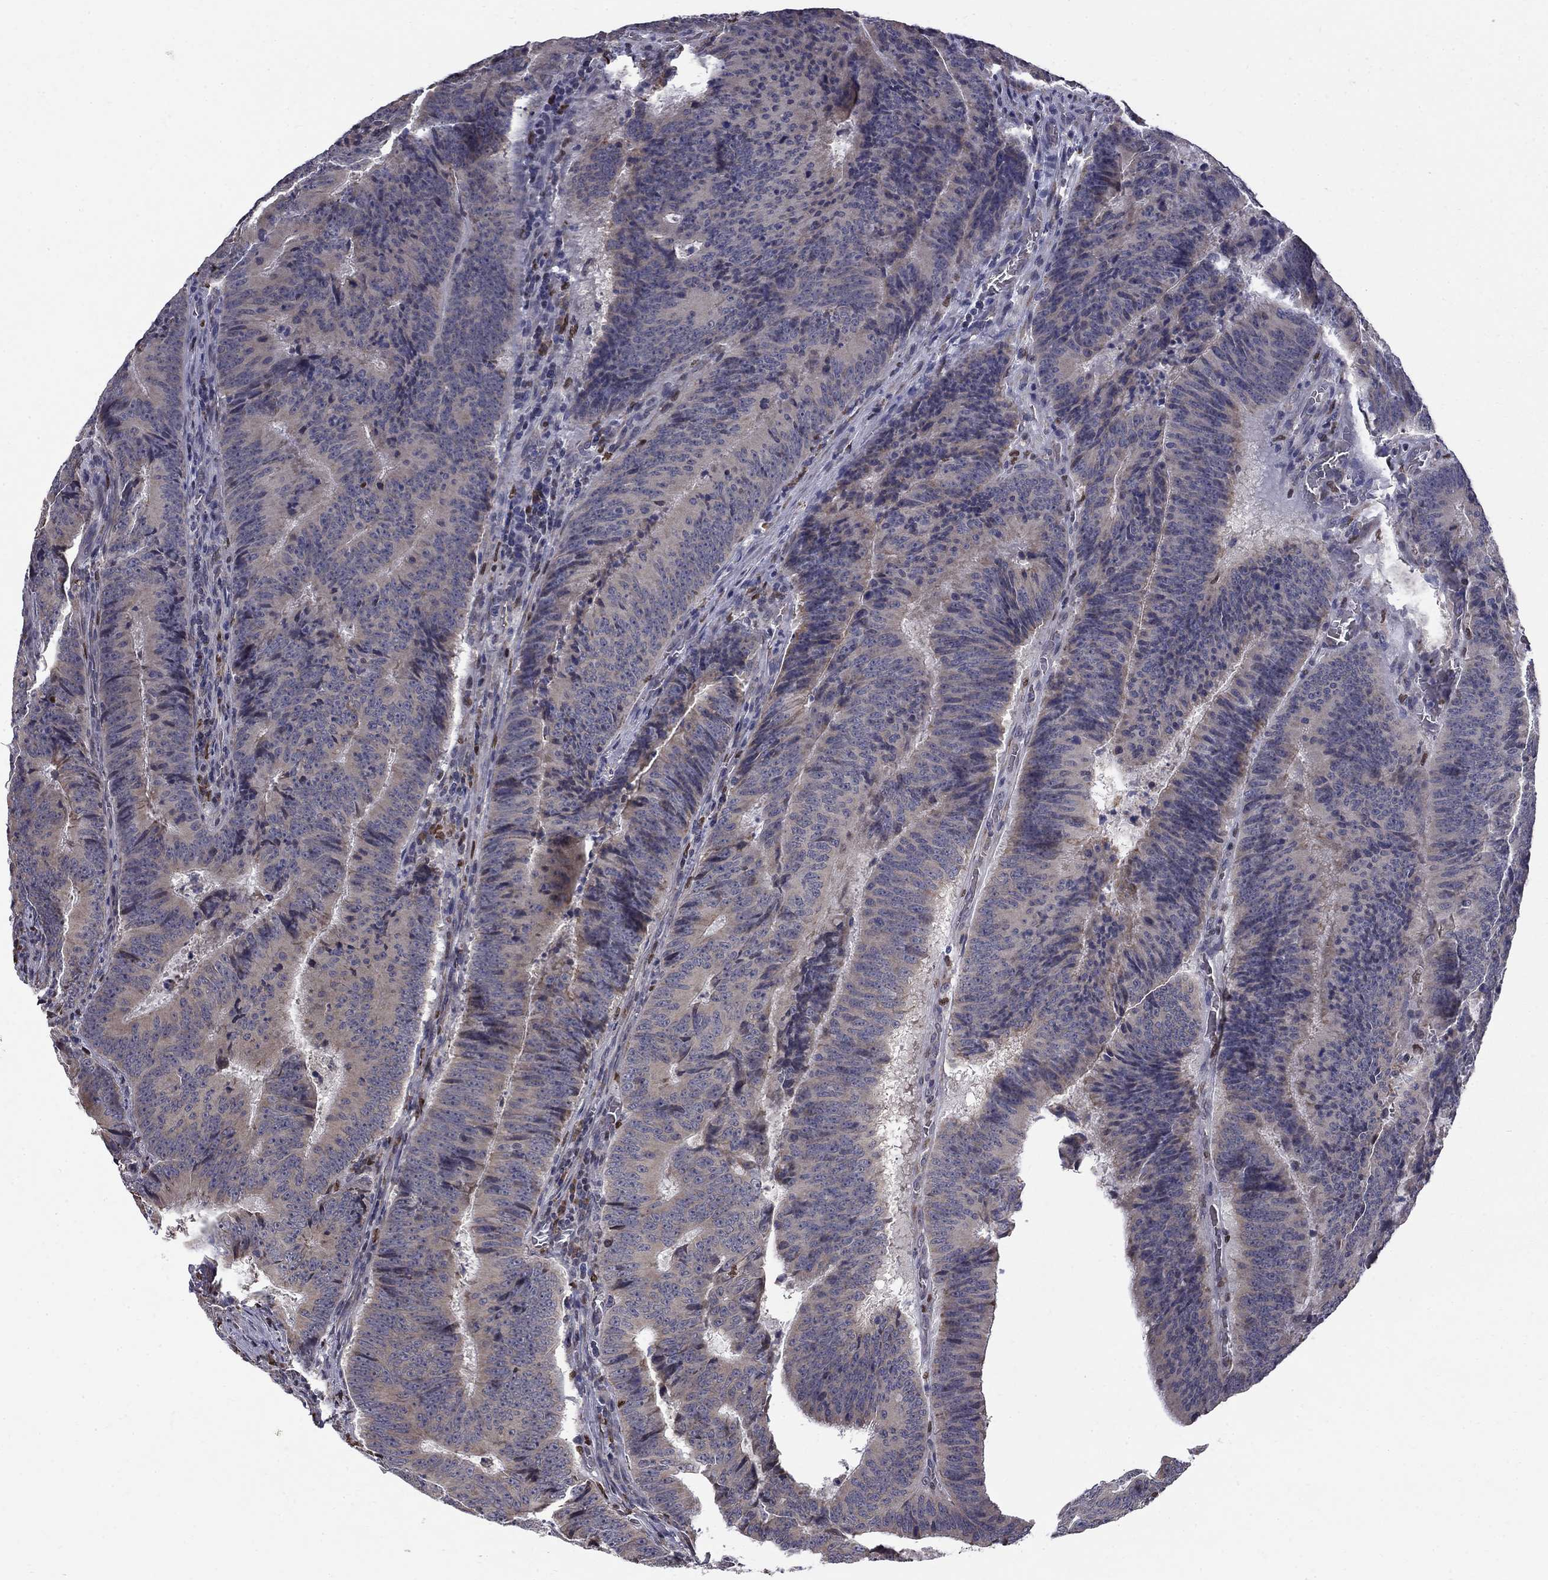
{"staining": {"intensity": "weak", "quantity": "<25%", "location": "cytoplasmic/membranous"}, "tissue": "colorectal cancer", "cell_type": "Tumor cells", "image_type": "cancer", "snomed": [{"axis": "morphology", "description": "Adenocarcinoma, NOS"}, {"axis": "topography", "description": "Colon"}], "caption": "Colorectal cancer was stained to show a protein in brown. There is no significant positivity in tumor cells.", "gene": "HSPB2", "patient": {"sex": "female", "age": 82}}